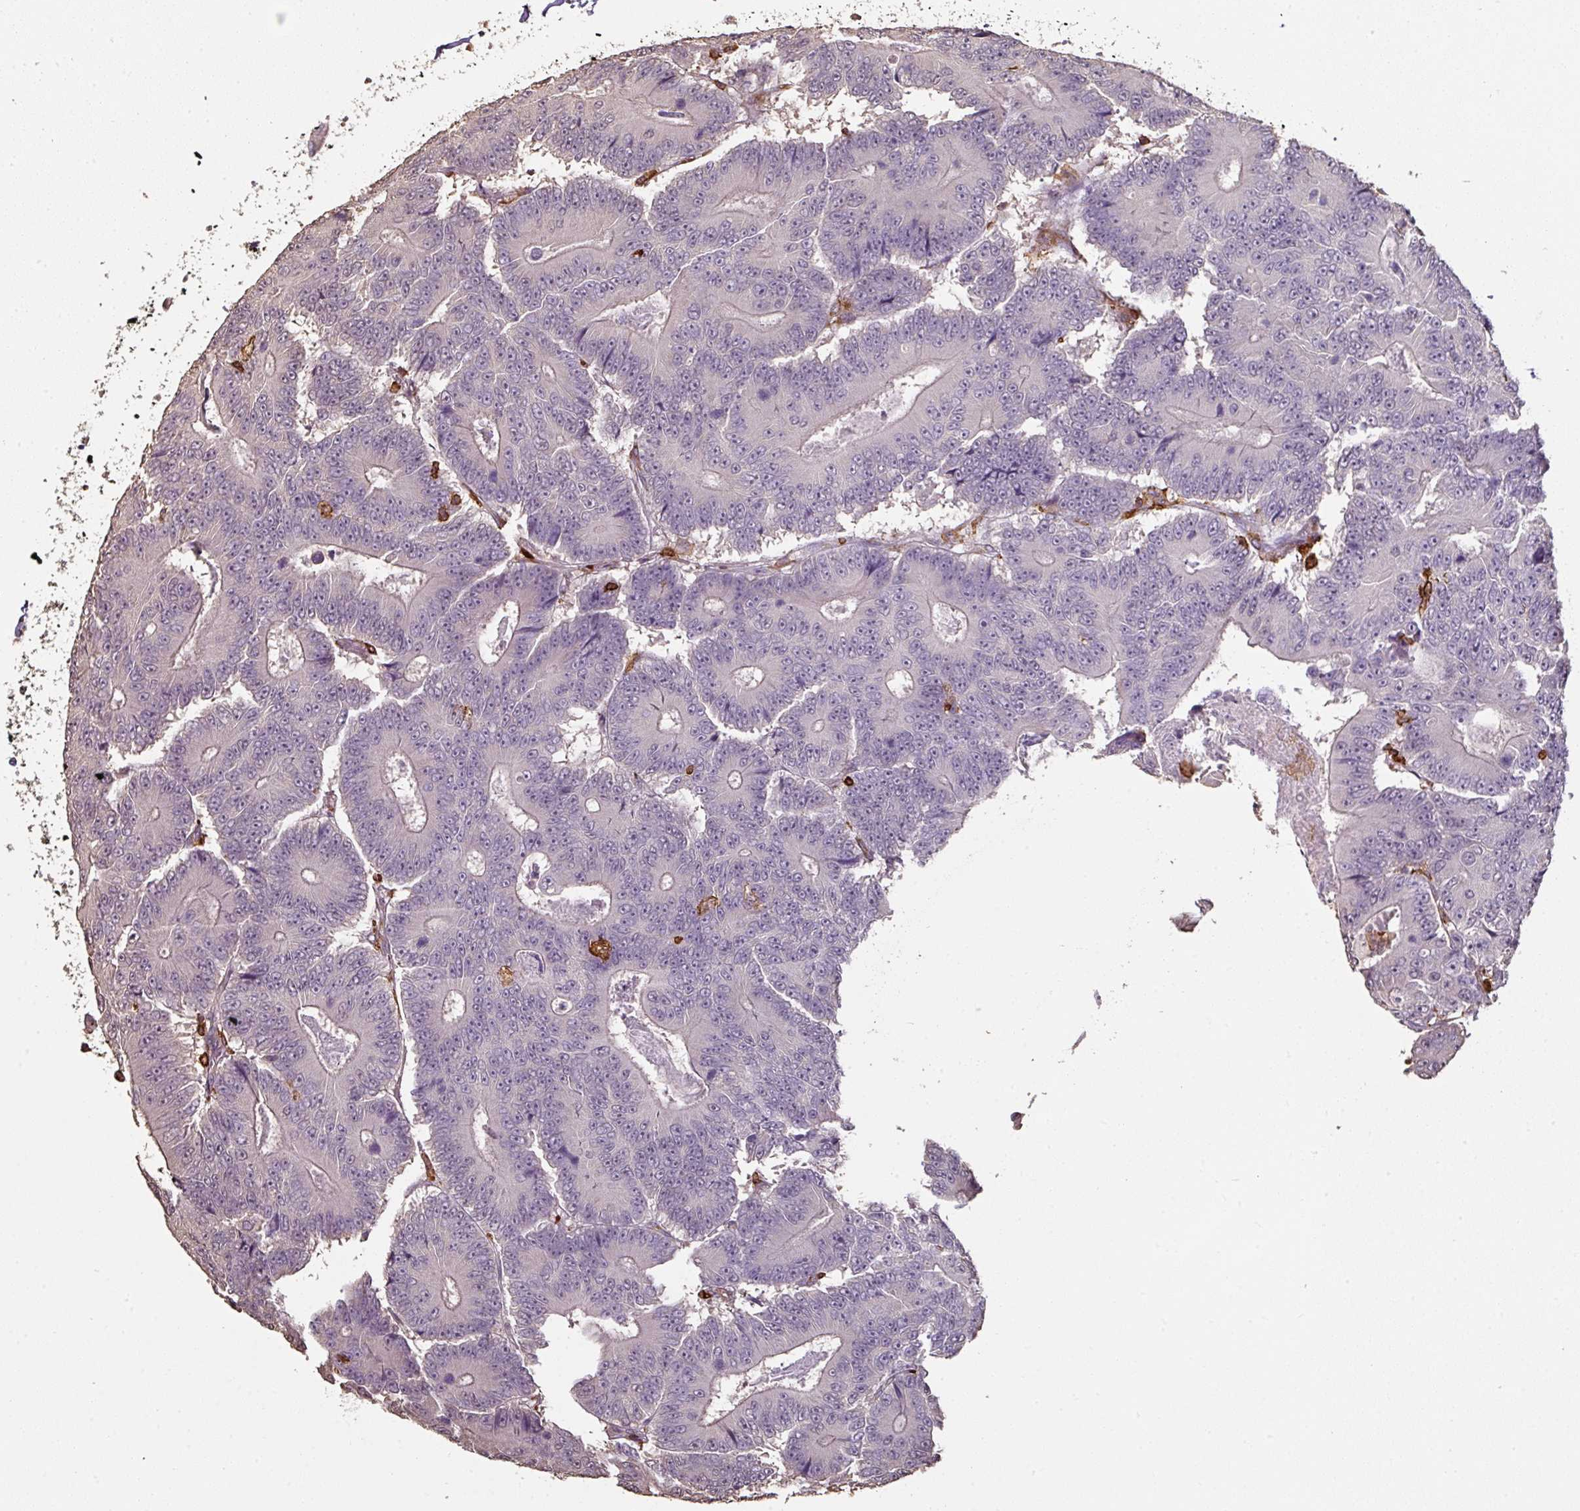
{"staining": {"intensity": "negative", "quantity": "none", "location": "none"}, "tissue": "colorectal cancer", "cell_type": "Tumor cells", "image_type": "cancer", "snomed": [{"axis": "morphology", "description": "Adenocarcinoma, NOS"}, {"axis": "topography", "description": "Colon"}], "caption": "There is no significant positivity in tumor cells of colorectal adenocarcinoma.", "gene": "OLFML2B", "patient": {"sex": "male", "age": 83}}